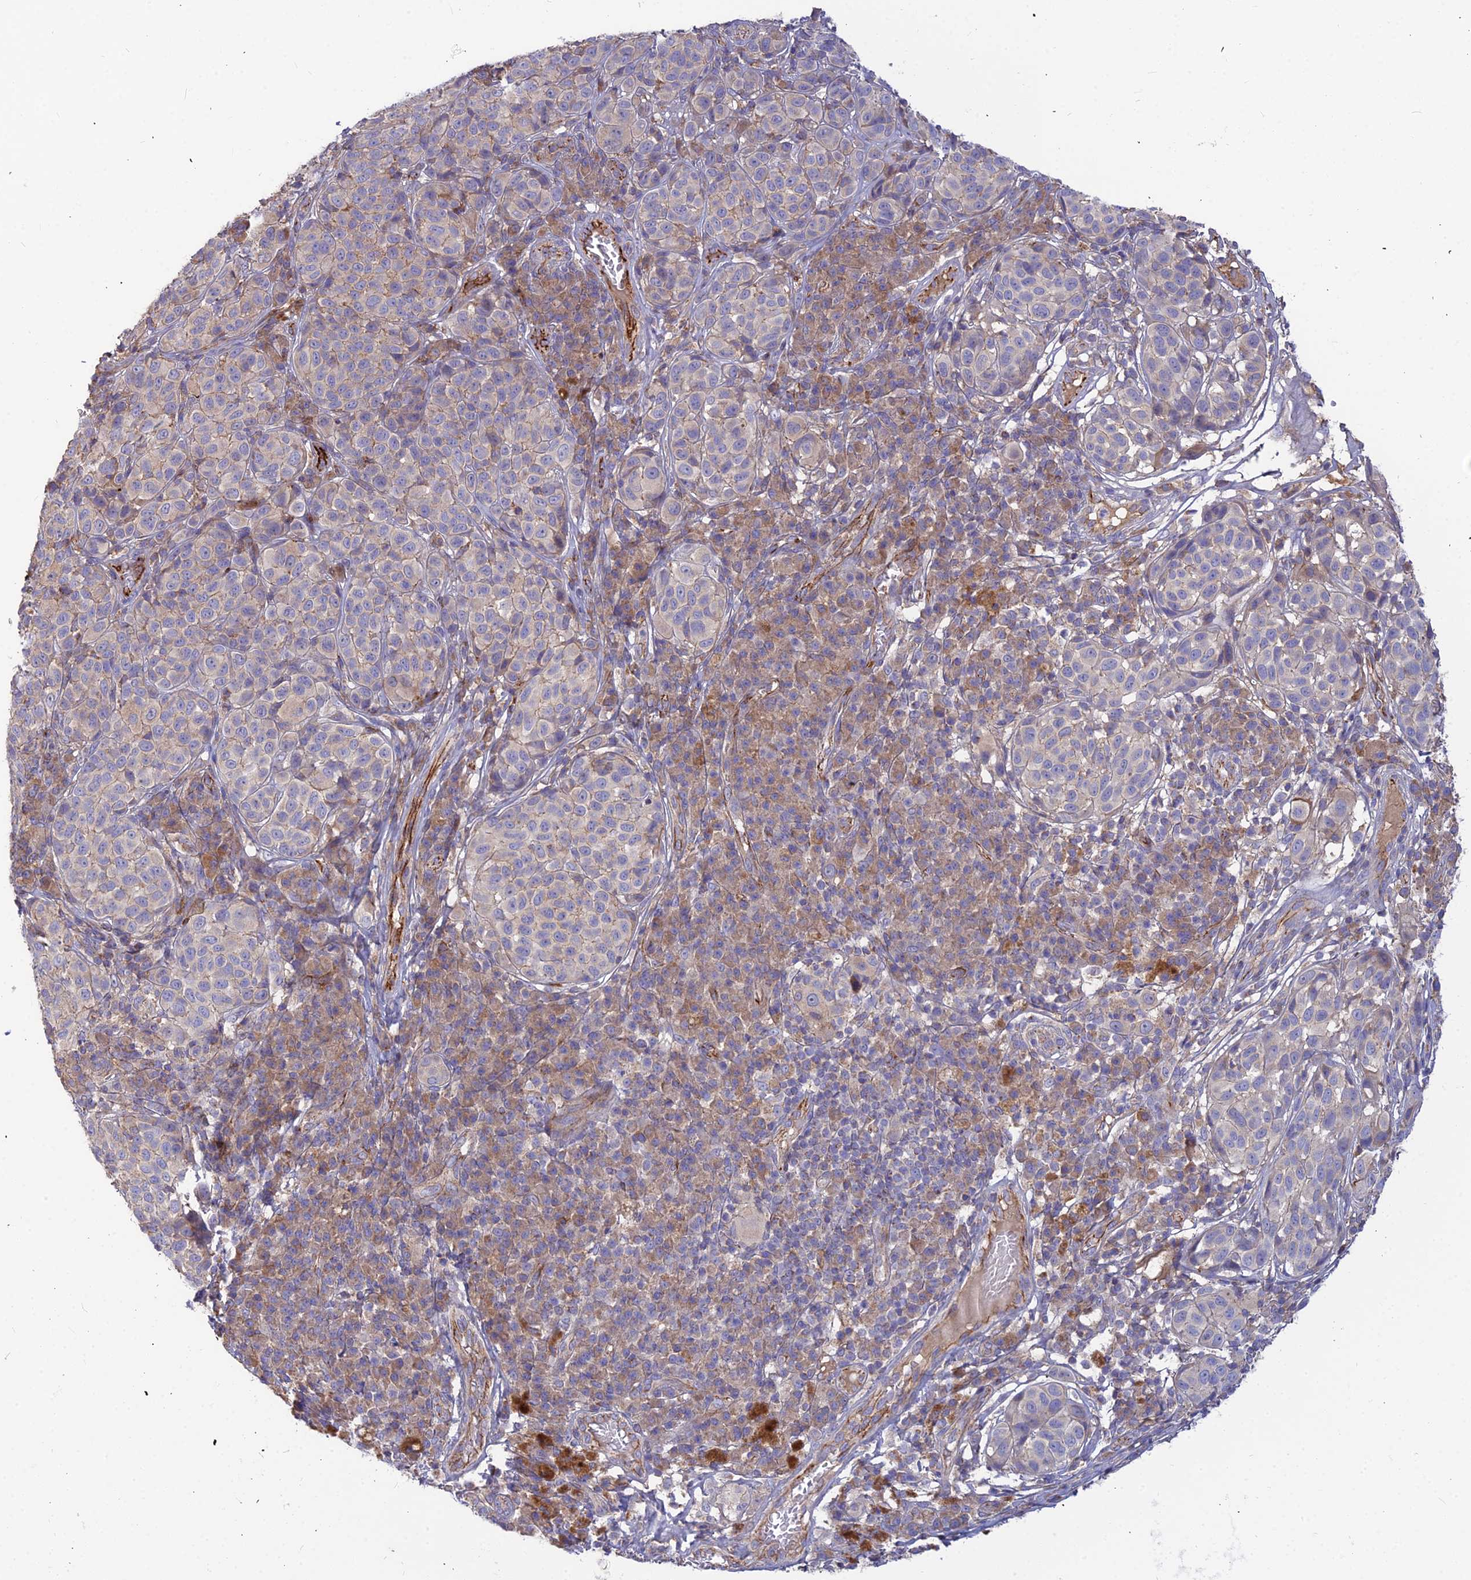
{"staining": {"intensity": "negative", "quantity": "none", "location": "none"}, "tissue": "melanoma", "cell_type": "Tumor cells", "image_type": "cancer", "snomed": [{"axis": "morphology", "description": "Malignant melanoma, NOS"}, {"axis": "topography", "description": "Skin"}], "caption": "Human malignant melanoma stained for a protein using immunohistochemistry exhibits no positivity in tumor cells.", "gene": "ASPHD1", "patient": {"sex": "male", "age": 38}}